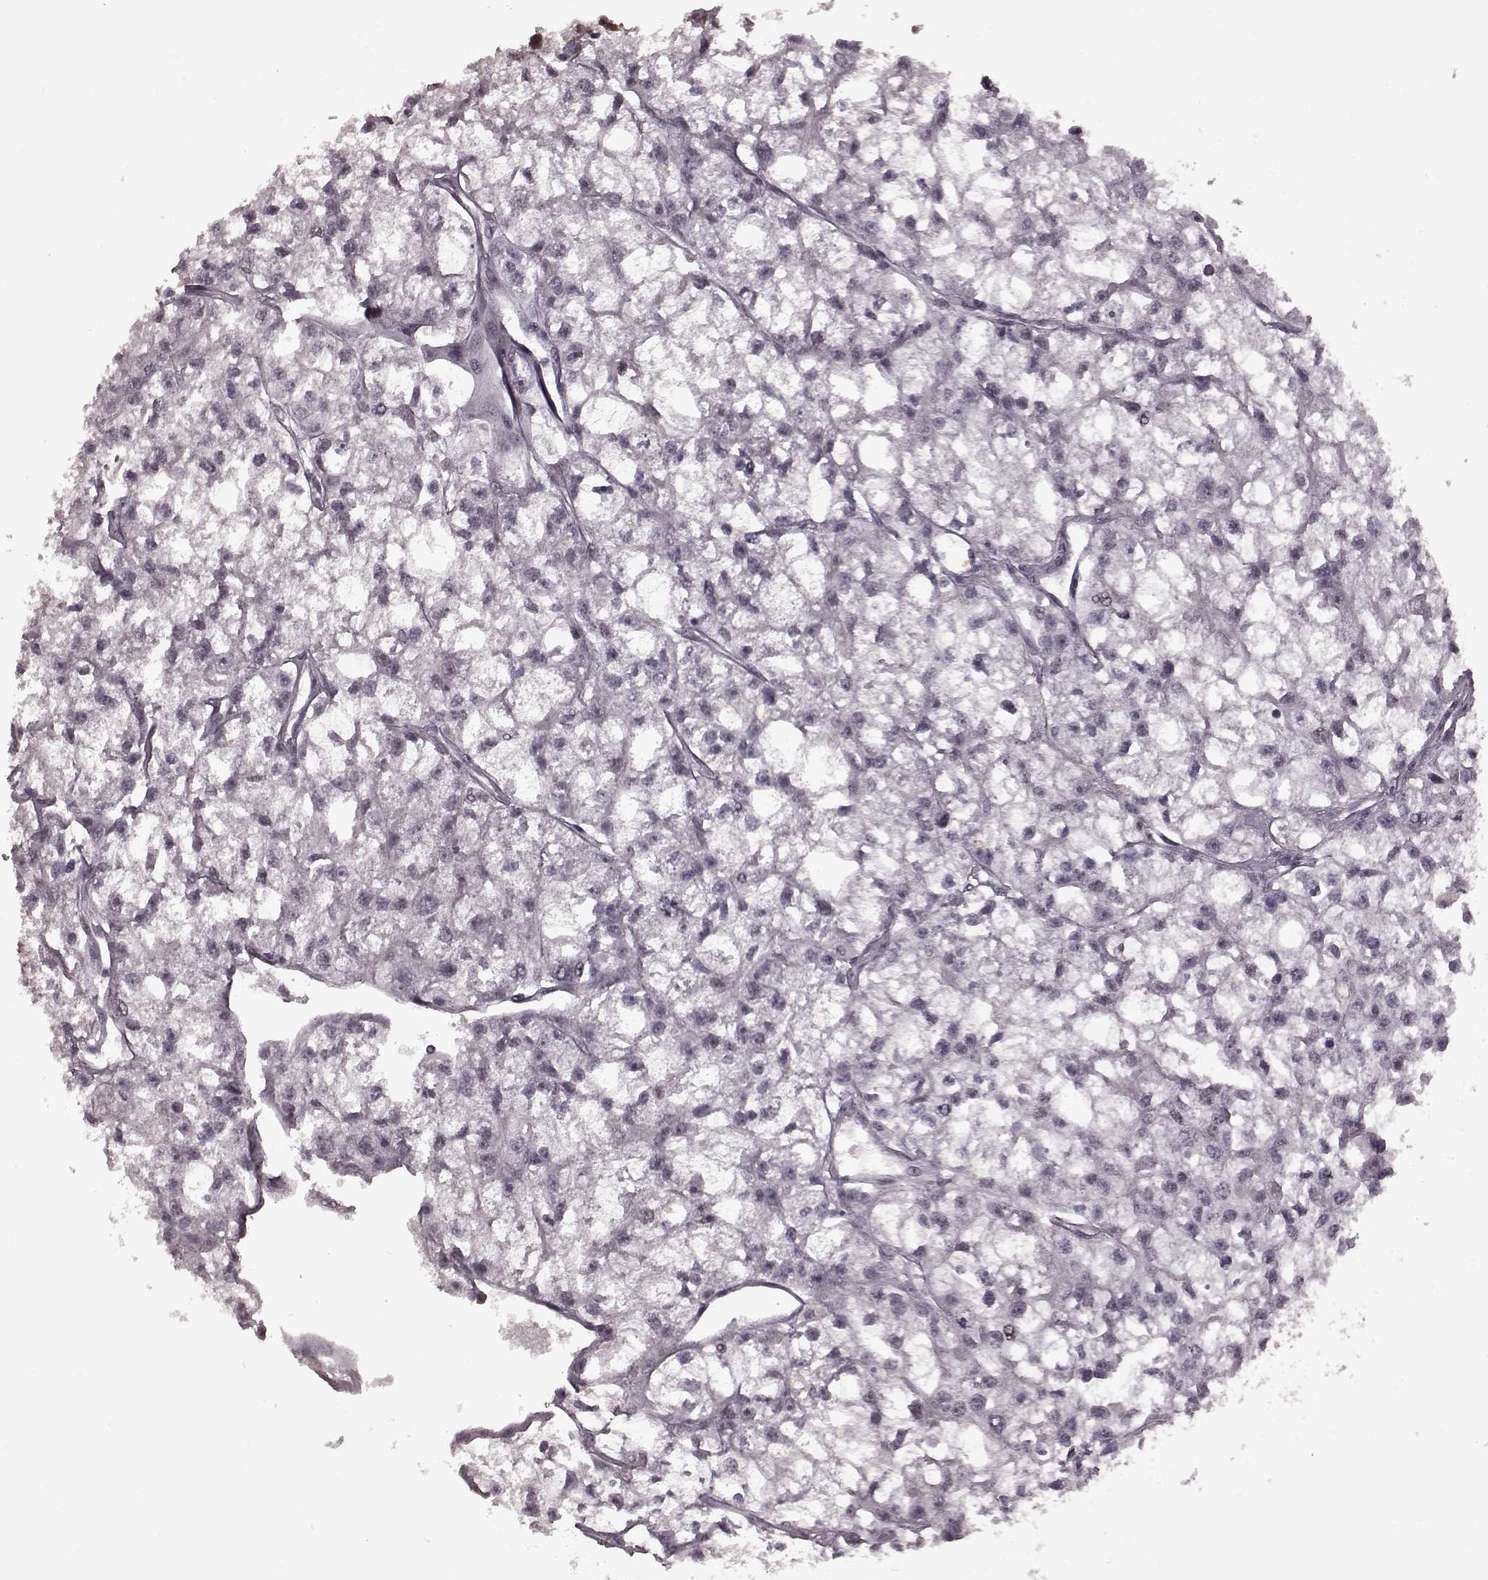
{"staining": {"intensity": "weak", "quantity": "25%-75%", "location": "nuclear"}, "tissue": "renal cancer", "cell_type": "Tumor cells", "image_type": "cancer", "snomed": [{"axis": "morphology", "description": "Adenocarcinoma, NOS"}, {"axis": "topography", "description": "Kidney"}], "caption": "Immunohistochemical staining of human renal cancer (adenocarcinoma) shows weak nuclear protein expression in approximately 25%-75% of tumor cells.", "gene": "NR2C1", "patient": {"sex": "male", "age": 56}}